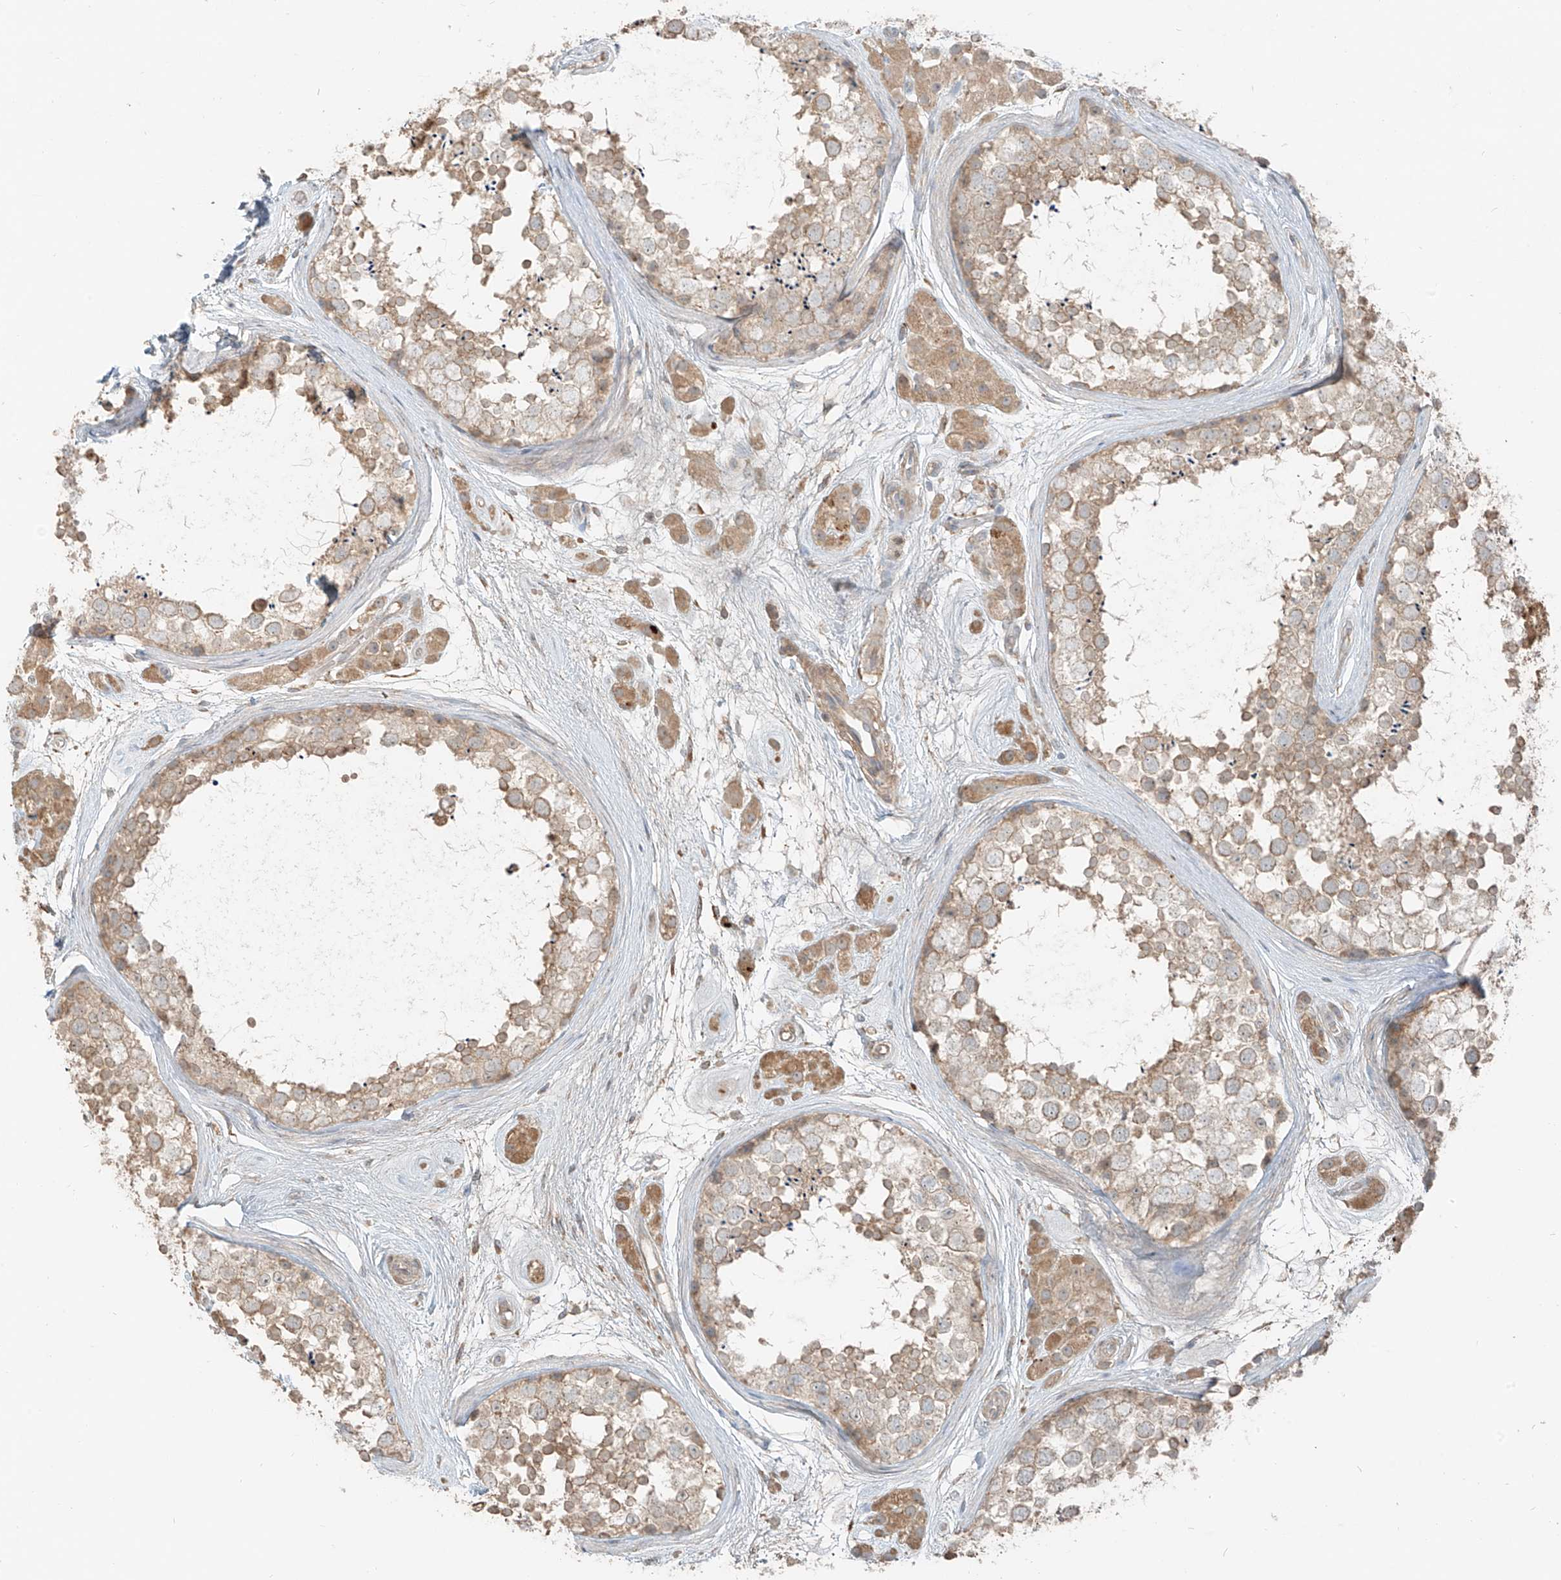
{"staining": {"intensity": "weak", "quantity": "<25%", "location": "cytoplasmic/membranous"}, "tissue": "testis", "cell_type": "Cells in seminiferous ducts", "image_type": "normal", "snomed": [{"axis": "morphology", "description": "Normal tissue, NOS"}, {"axis": "topography", "description": "Testis"}], "caption": "Testis stained for a protein using IHC reveals no positivity cells in seminiferous ducts.", "gene": "FSTL1", "patient": {"sex": "male", "age": 56}}